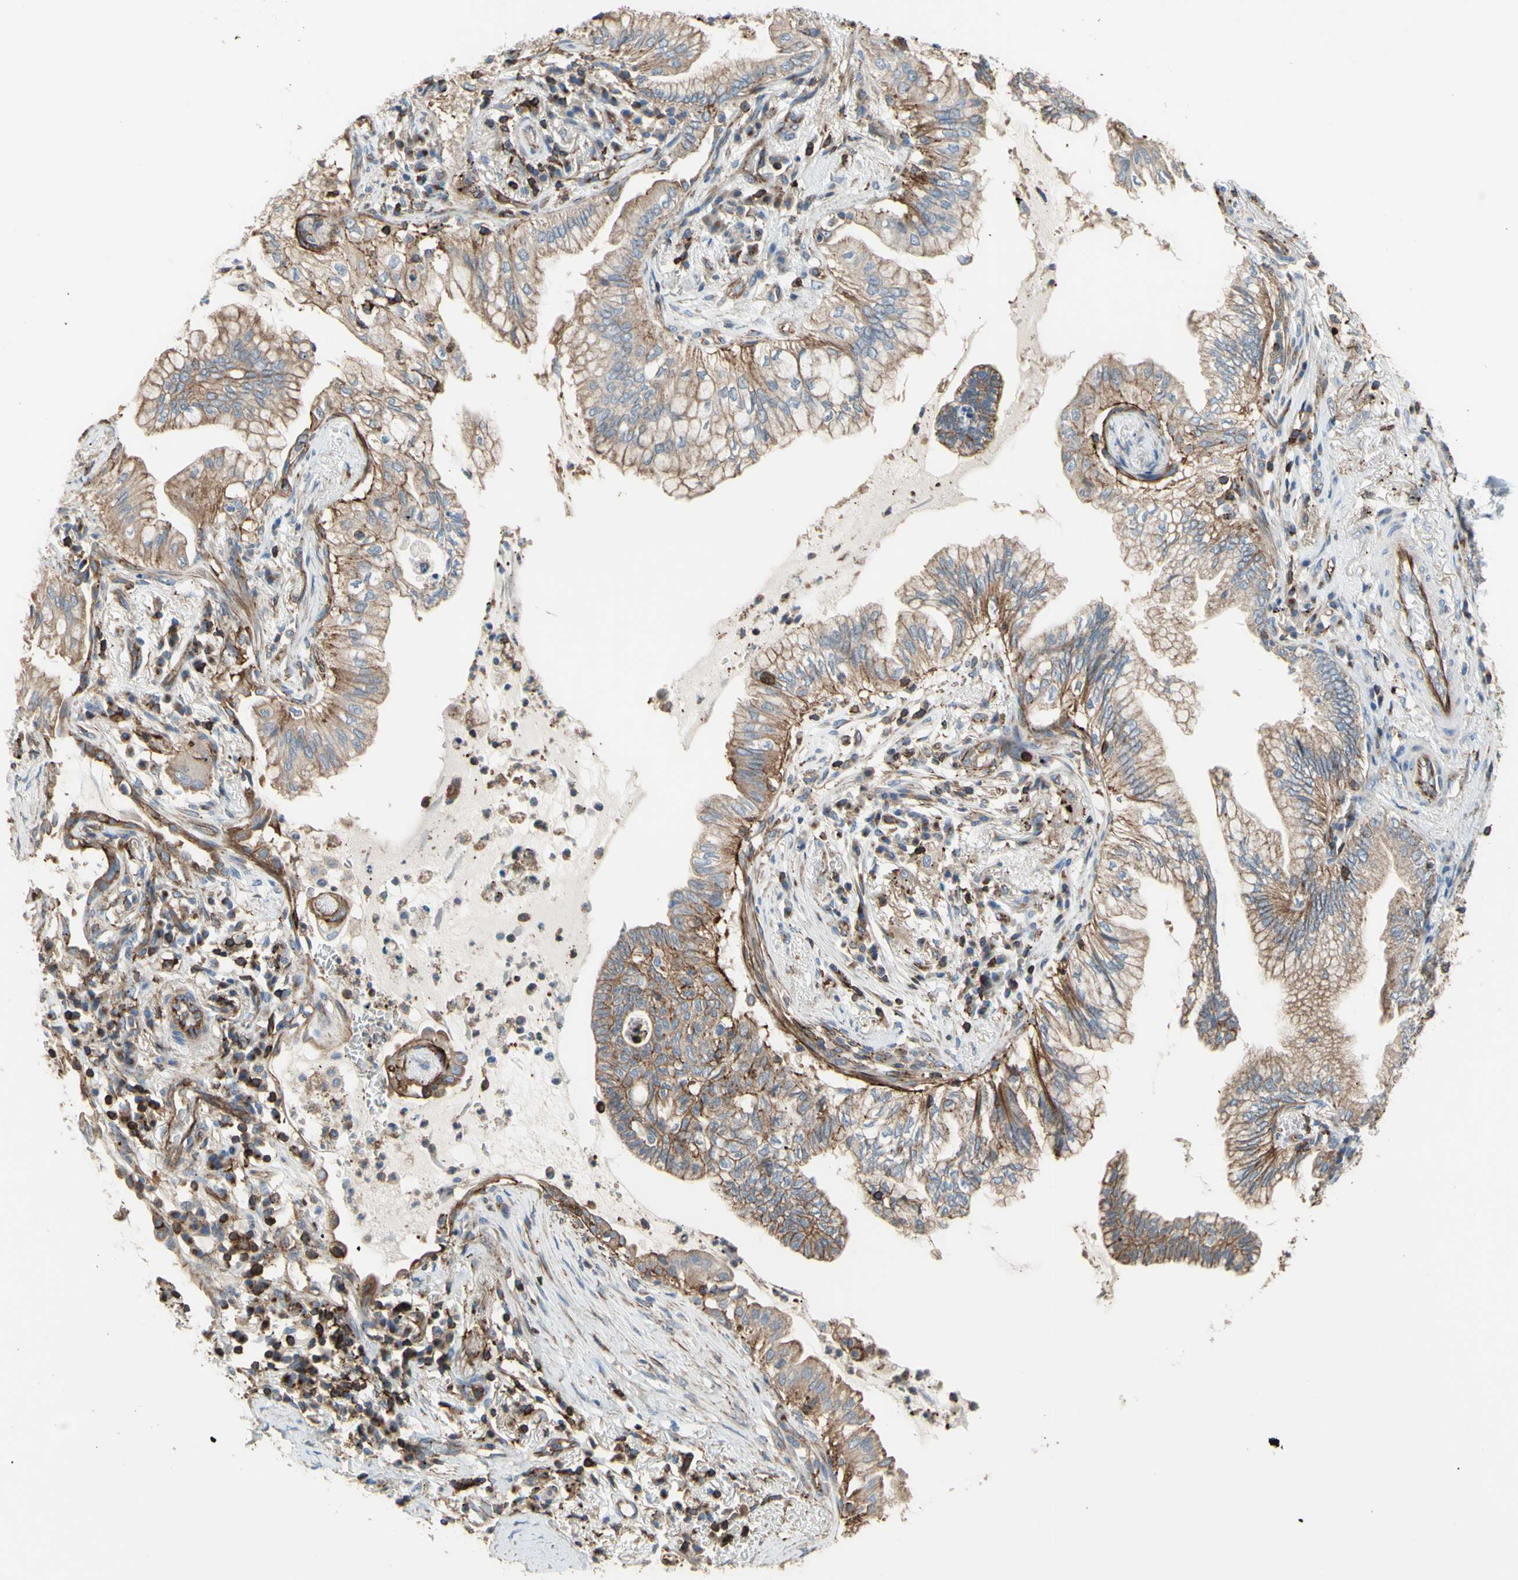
{"staining": {"intensity": "moderate", "quantity": ">75%", "location": "cytoplasmic/membranous"}, "tissue": "lung cancer", "cell_type": "Tumor cells", "image_type": "cancer", "snomed": [{"axis": "morphology", "description": "Adenocarcinoma, NOS"}, {"axis": "topography", "description": "Lung"}], "caption": "Human adenocarcinoma (lung) stained for a protein (brown) displays moderate cytoplasmic/membranous positive expression in about >75% of tumor cells.", "gene": "SEMA4C", "patient": {"sex": "female", "age": 70}}